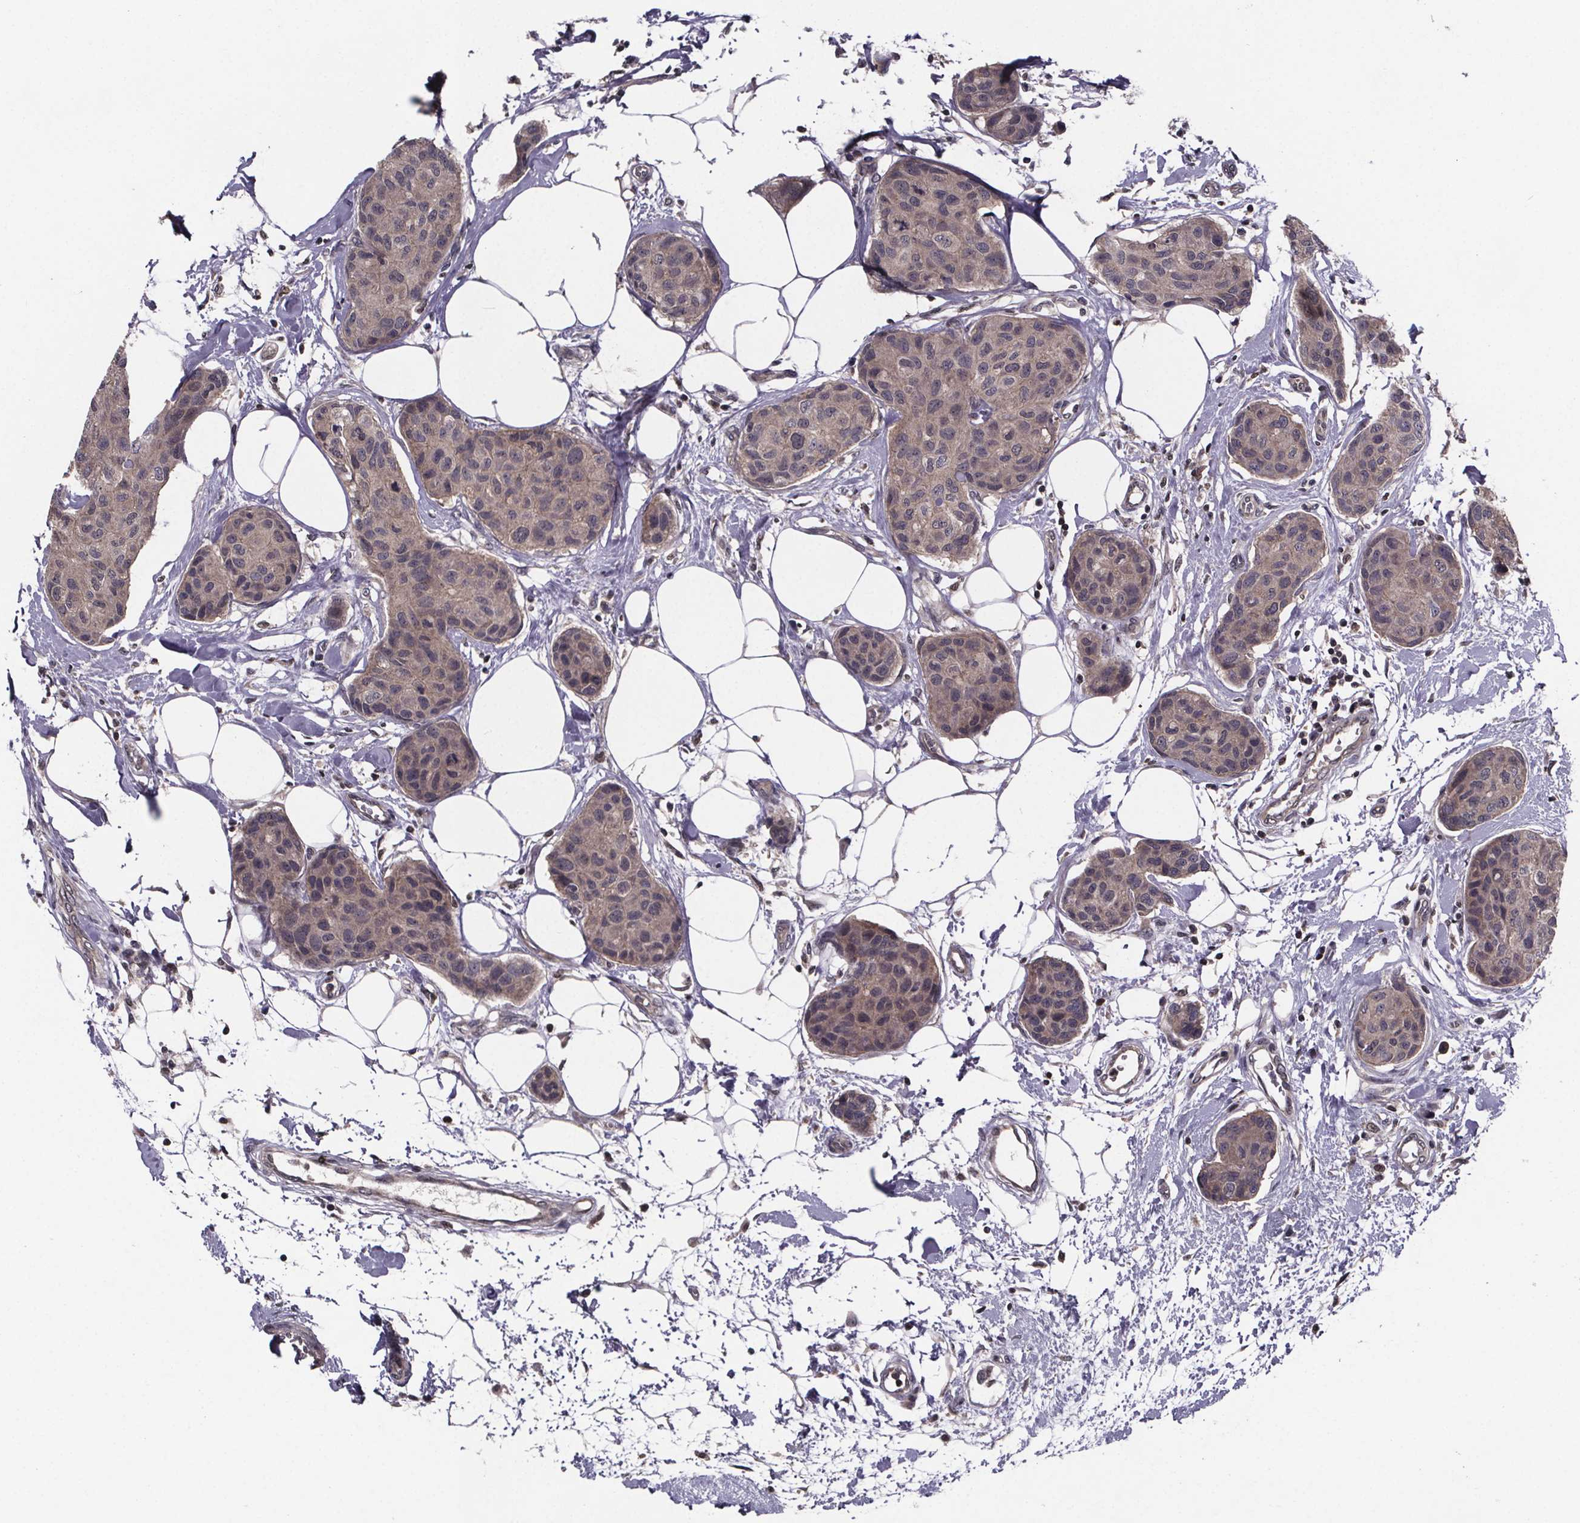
{"staining": {"intensity": "weak", "quantity": "25%-75%", "location": "cytoplasmic/membranous"}, "tissue": "breast cancer", "cell_type": "Tumor cells", "image_type": "cancer", "snomed": [{"axis": "morphology", "description": "Duct carcinoma"}, {"axis": "topography", "description": "Breast"}], "caption": "DAB (3,3'-diaminobenzidine) immunohistochemical staining of human breast cancer (invasive ductal carcinoma) reveals weak cytoplasmic/membranous protein expression in approximately 25%-75% of tumor cells.", "gene": "FN3KRP", "patient": {"sex": "female", "age": 80}}